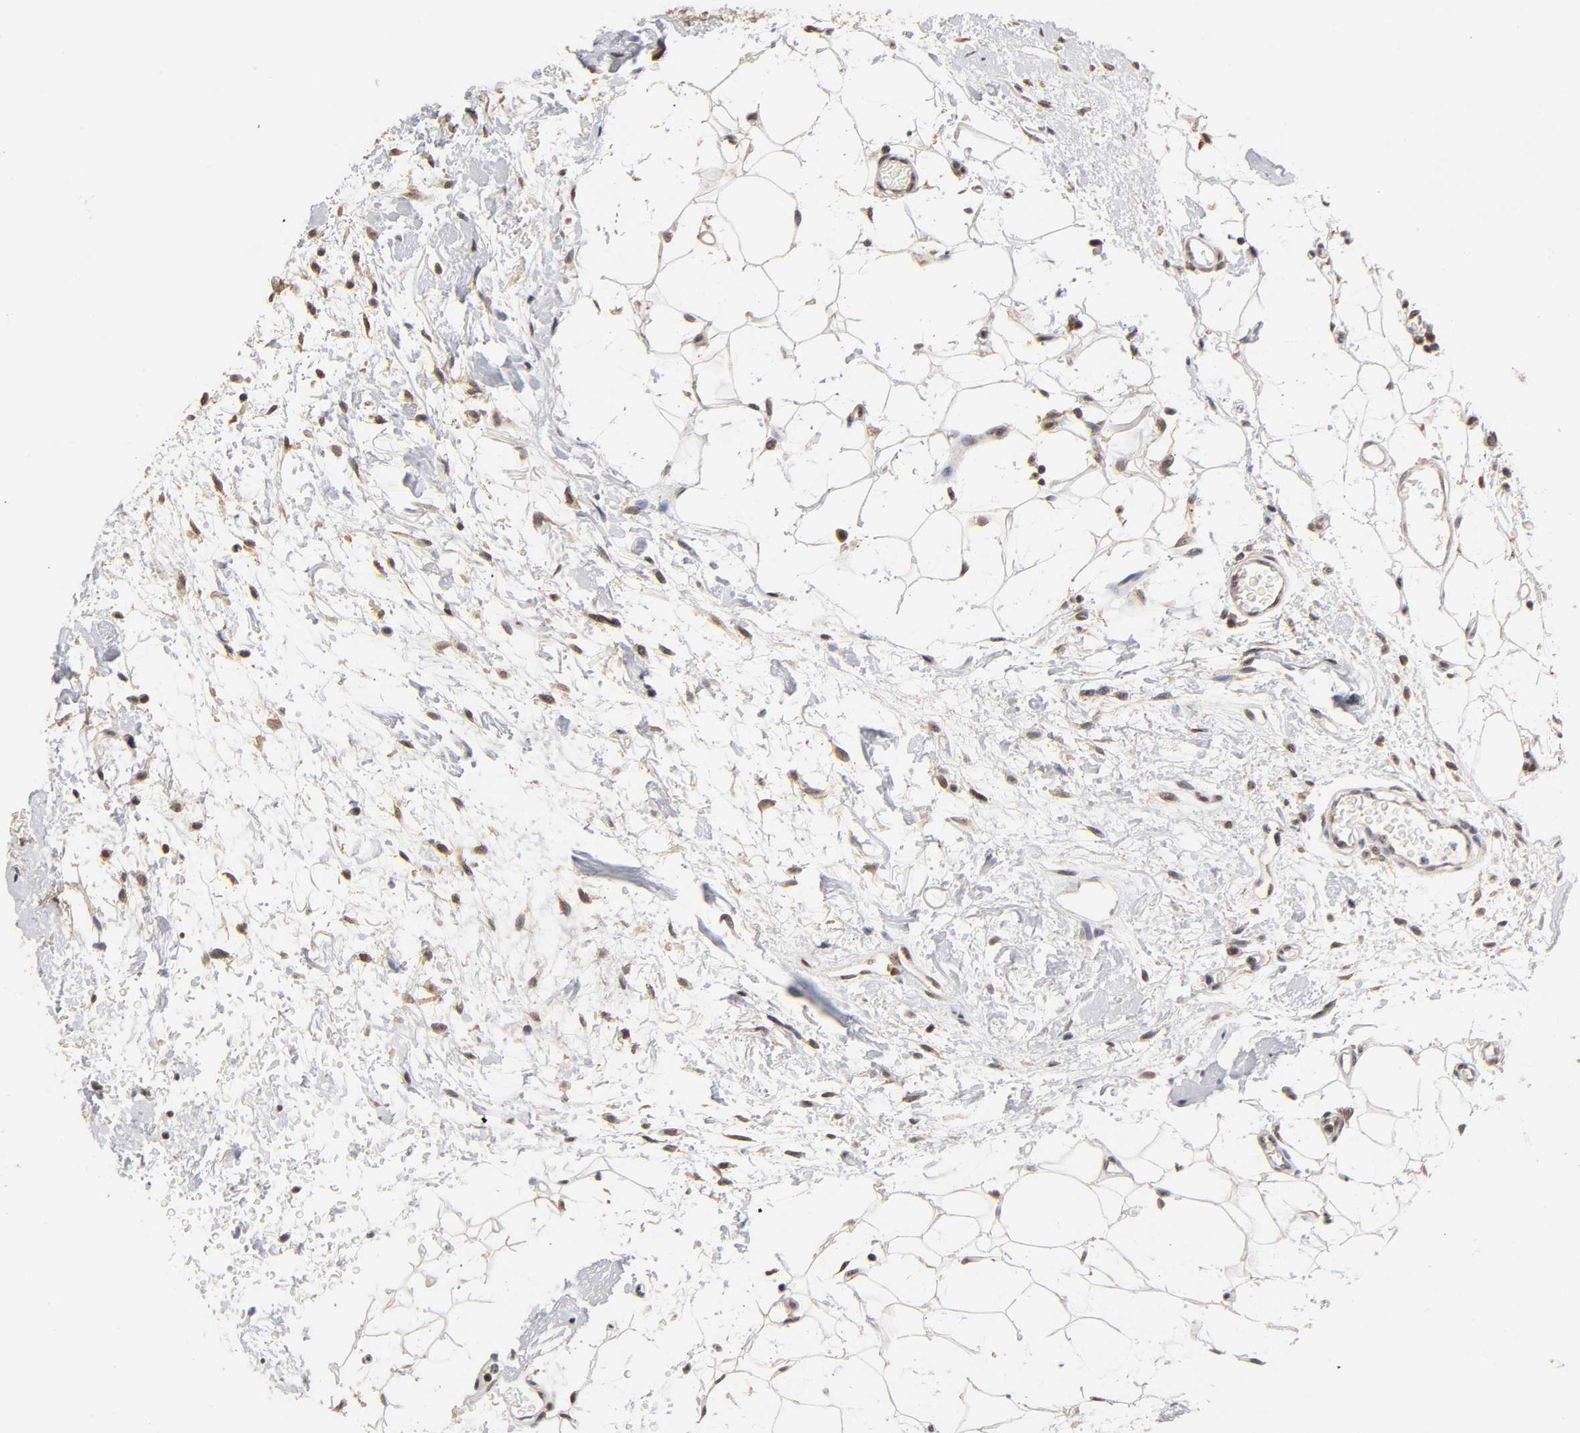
{"staining": {"intensity": "weak", "quantity": "25%-75%", "location": "nuclear"}, "tissue": "breast cancer", "cell_type": "Tumor cells", "image_type": "cancer", "snomed": [{"axis": "morphology", "description": "Duct carcinoma"}, {"axis": "topography", "description": "Breast"}], "caption": "Immunohistochemistry (IHC) staining of breast infiltrating ductal carcinoma, which demonstrates low levels of weak nuclear positivity in approximately 25%-75% of tumor cells indicating weak nuclear protein expression. The staining was performed using DAB (brown) for protein detection and nuclei were counterstained in hematoxylin (blue).", "gene": "TP53RK", "patient": {"sex": "female", "age": 87}}